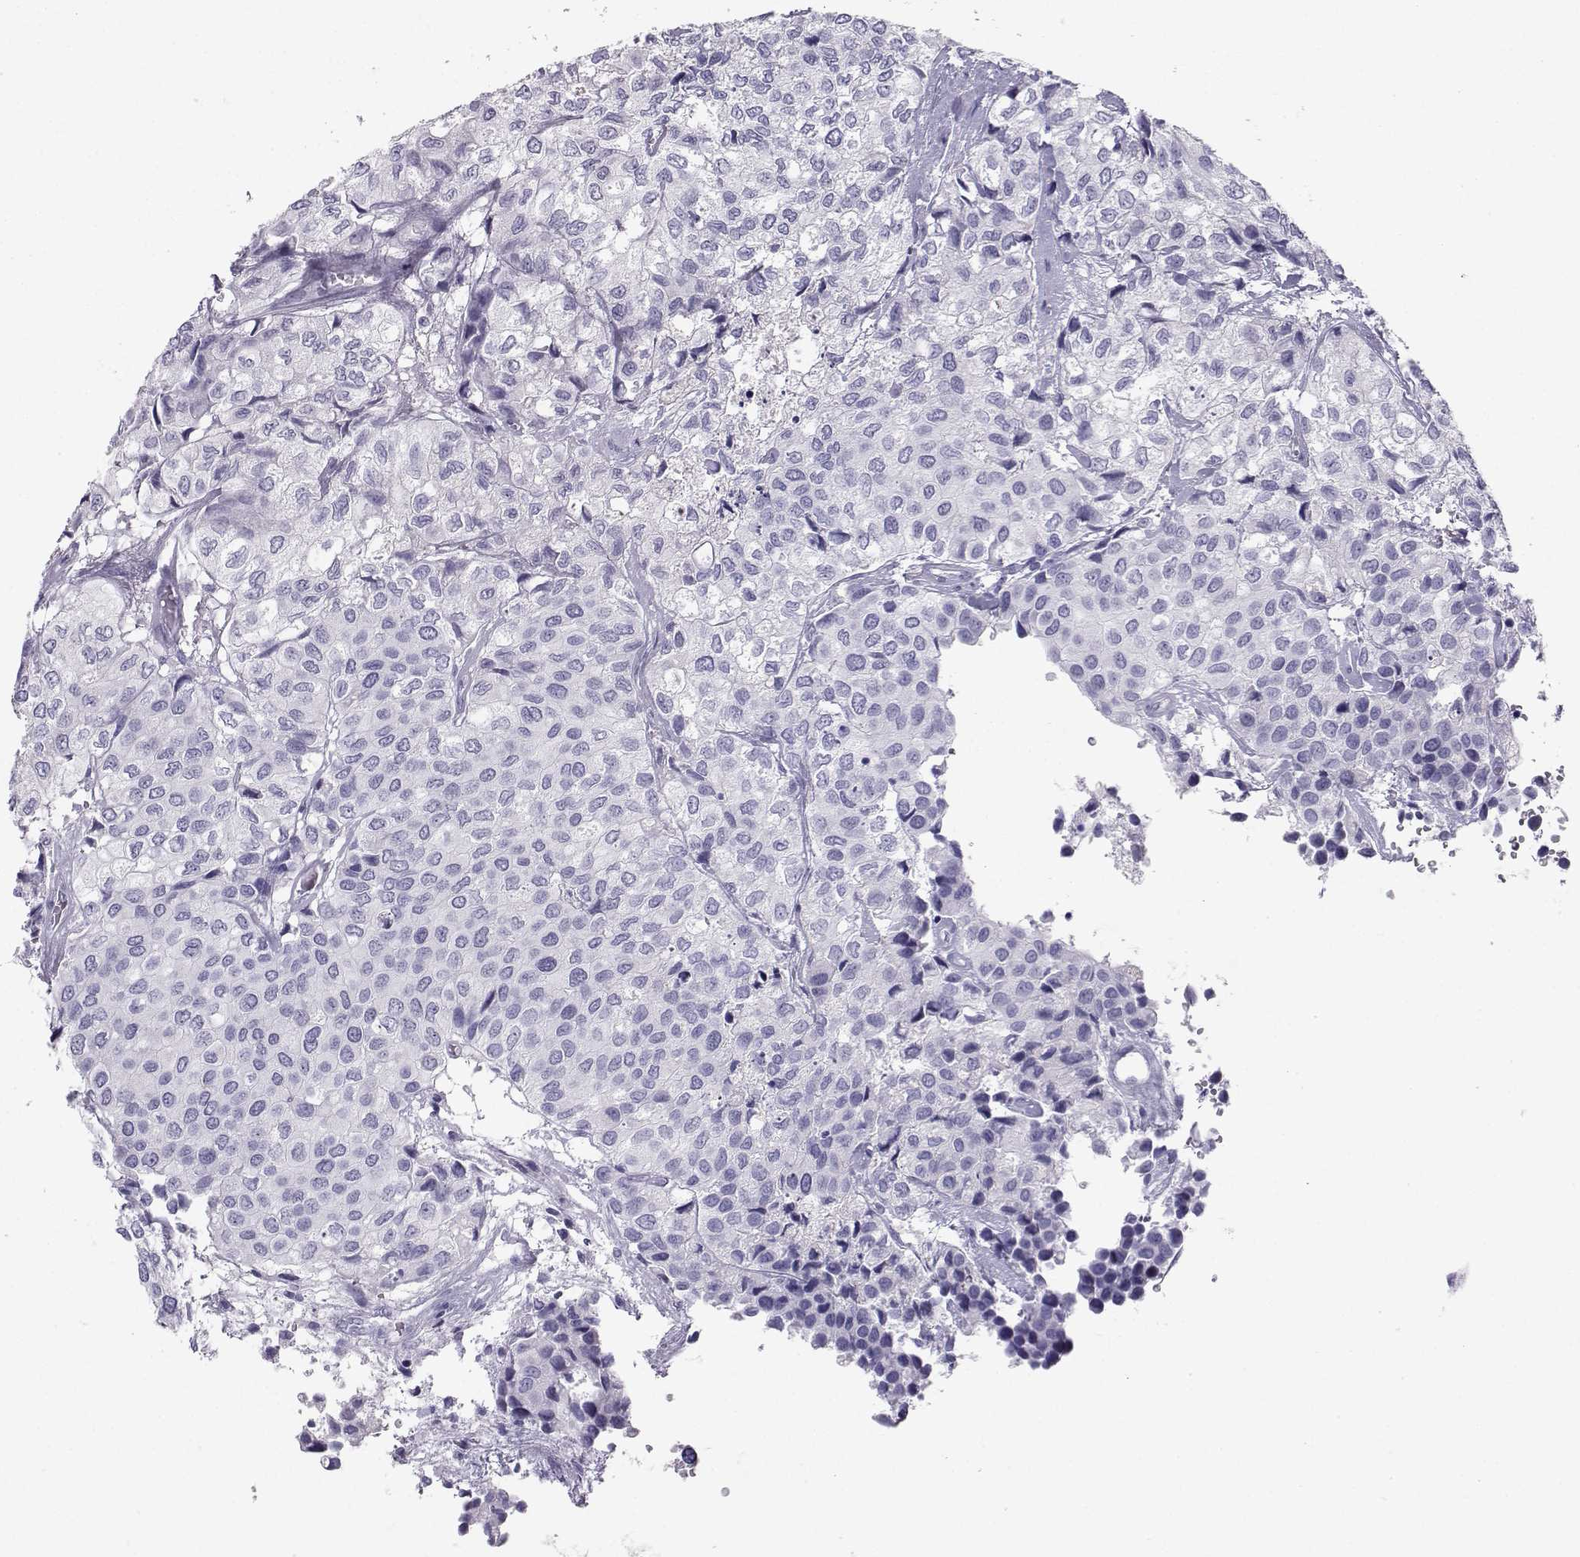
{"staining": {"intensity": "negative", "quantity": "none", "location": "none"}, "tissue": "urothelial cancer", "cell_type": "Tumor cells", "image_type": "cancer", "snomed": [{"axis": "morphology", "description": "Urothelial carcinoma, High grade"}, {"axis": "topography", "description": "Urinary bladder"}], "caption": "The photomicrograph demonstrates no staining of tumor cells in urothelial carcinoma (high-grade).", "gene": "SST", "patient": {"sex": "male", "age": 73}}